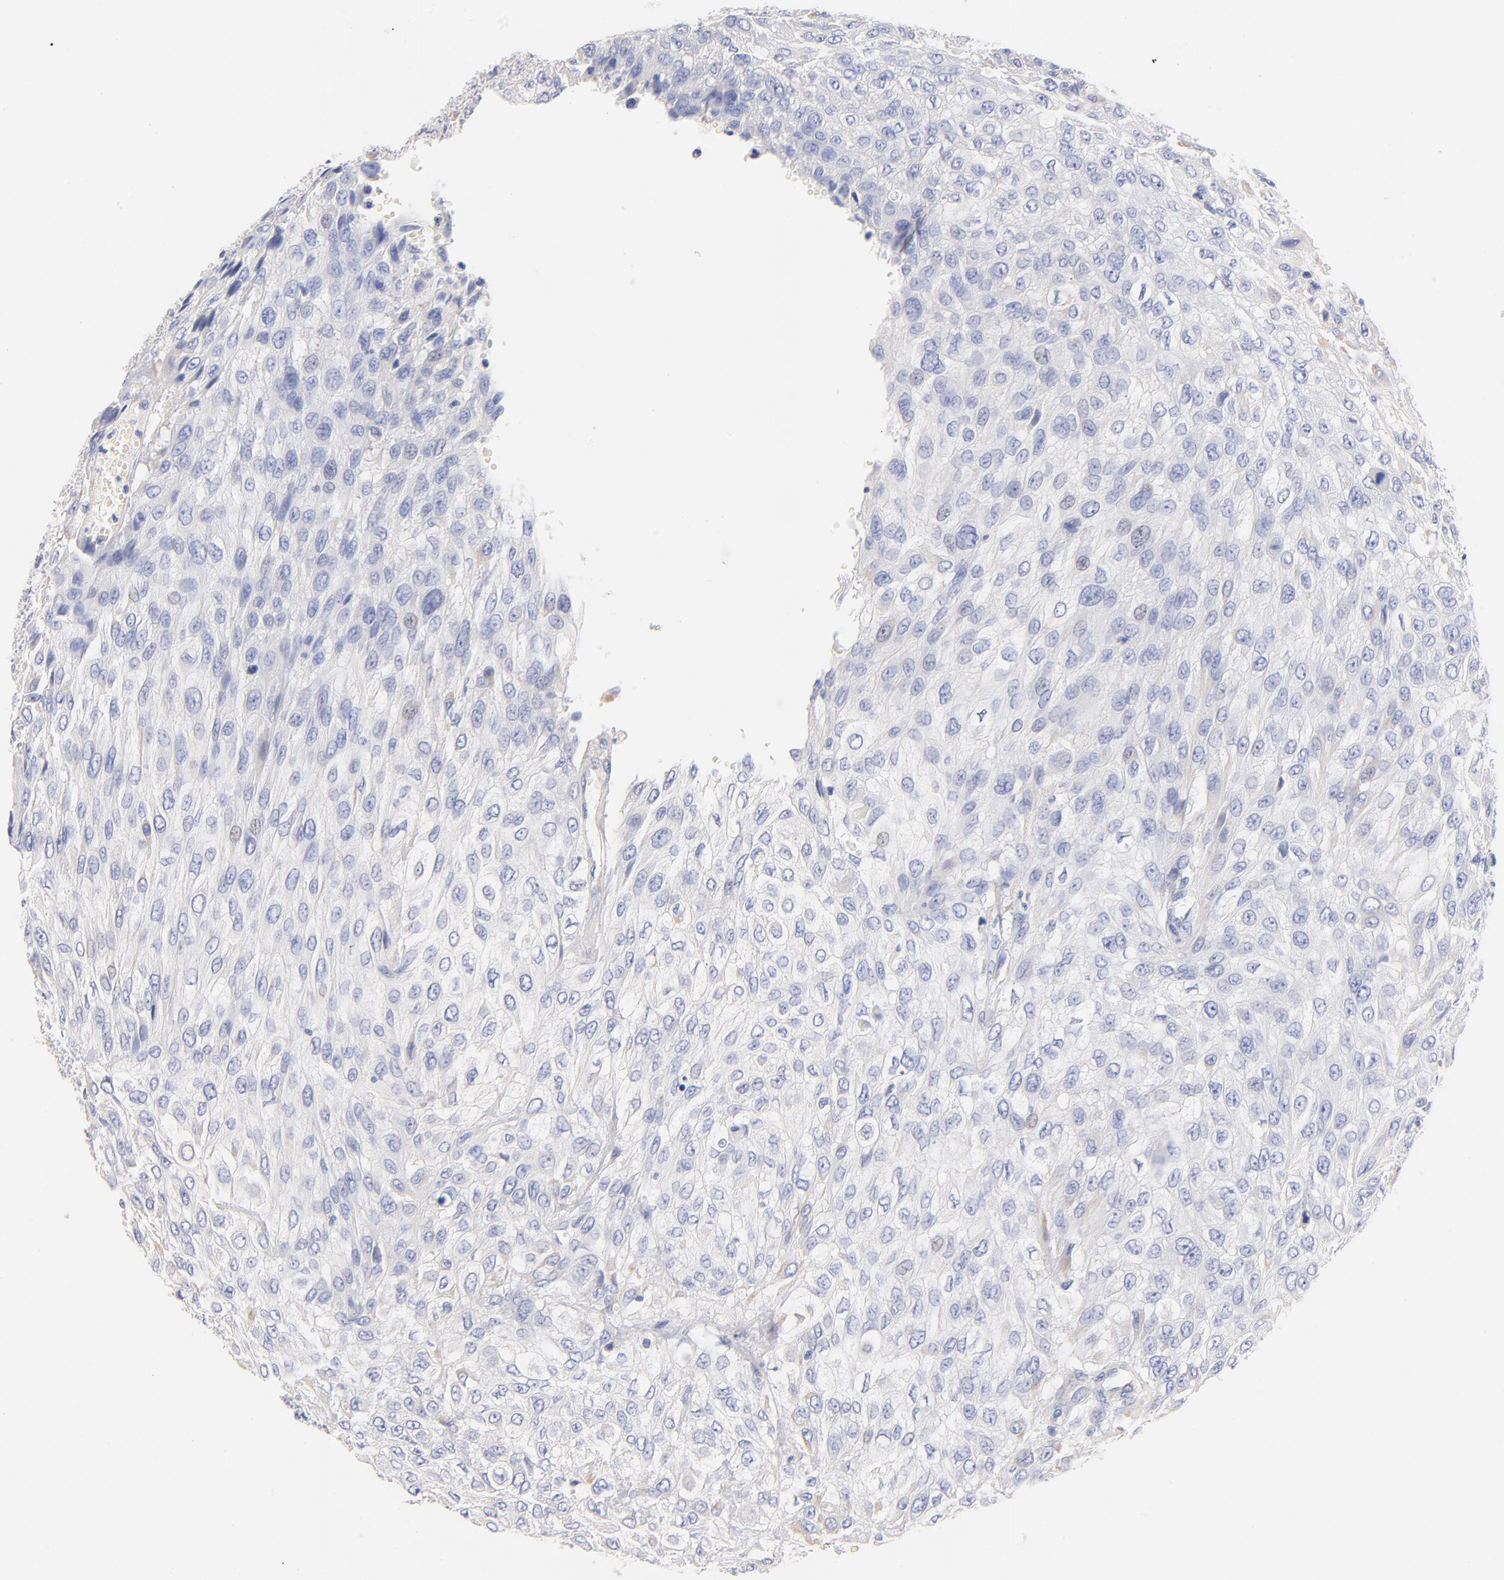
{"staining": {"intensity": "weak", "quantity": "<25%", "location": "cytoplasmic/membranous"}, "tissue": "urothelial cancer", "cell_type": "Tumor cells", "image_type": "cancer", "snomed": [{"axis": "morphology", "description": "Urothelial carcinoma, High grade"}, {"axis": "topography", "description": "Urinary bladder"}], "caption": "A photomicrograph of human urothelial cancer is negative for staining in tumor cells.", "gene": "HS3ST1", "patient": {"sex": "male", "age": 57}}